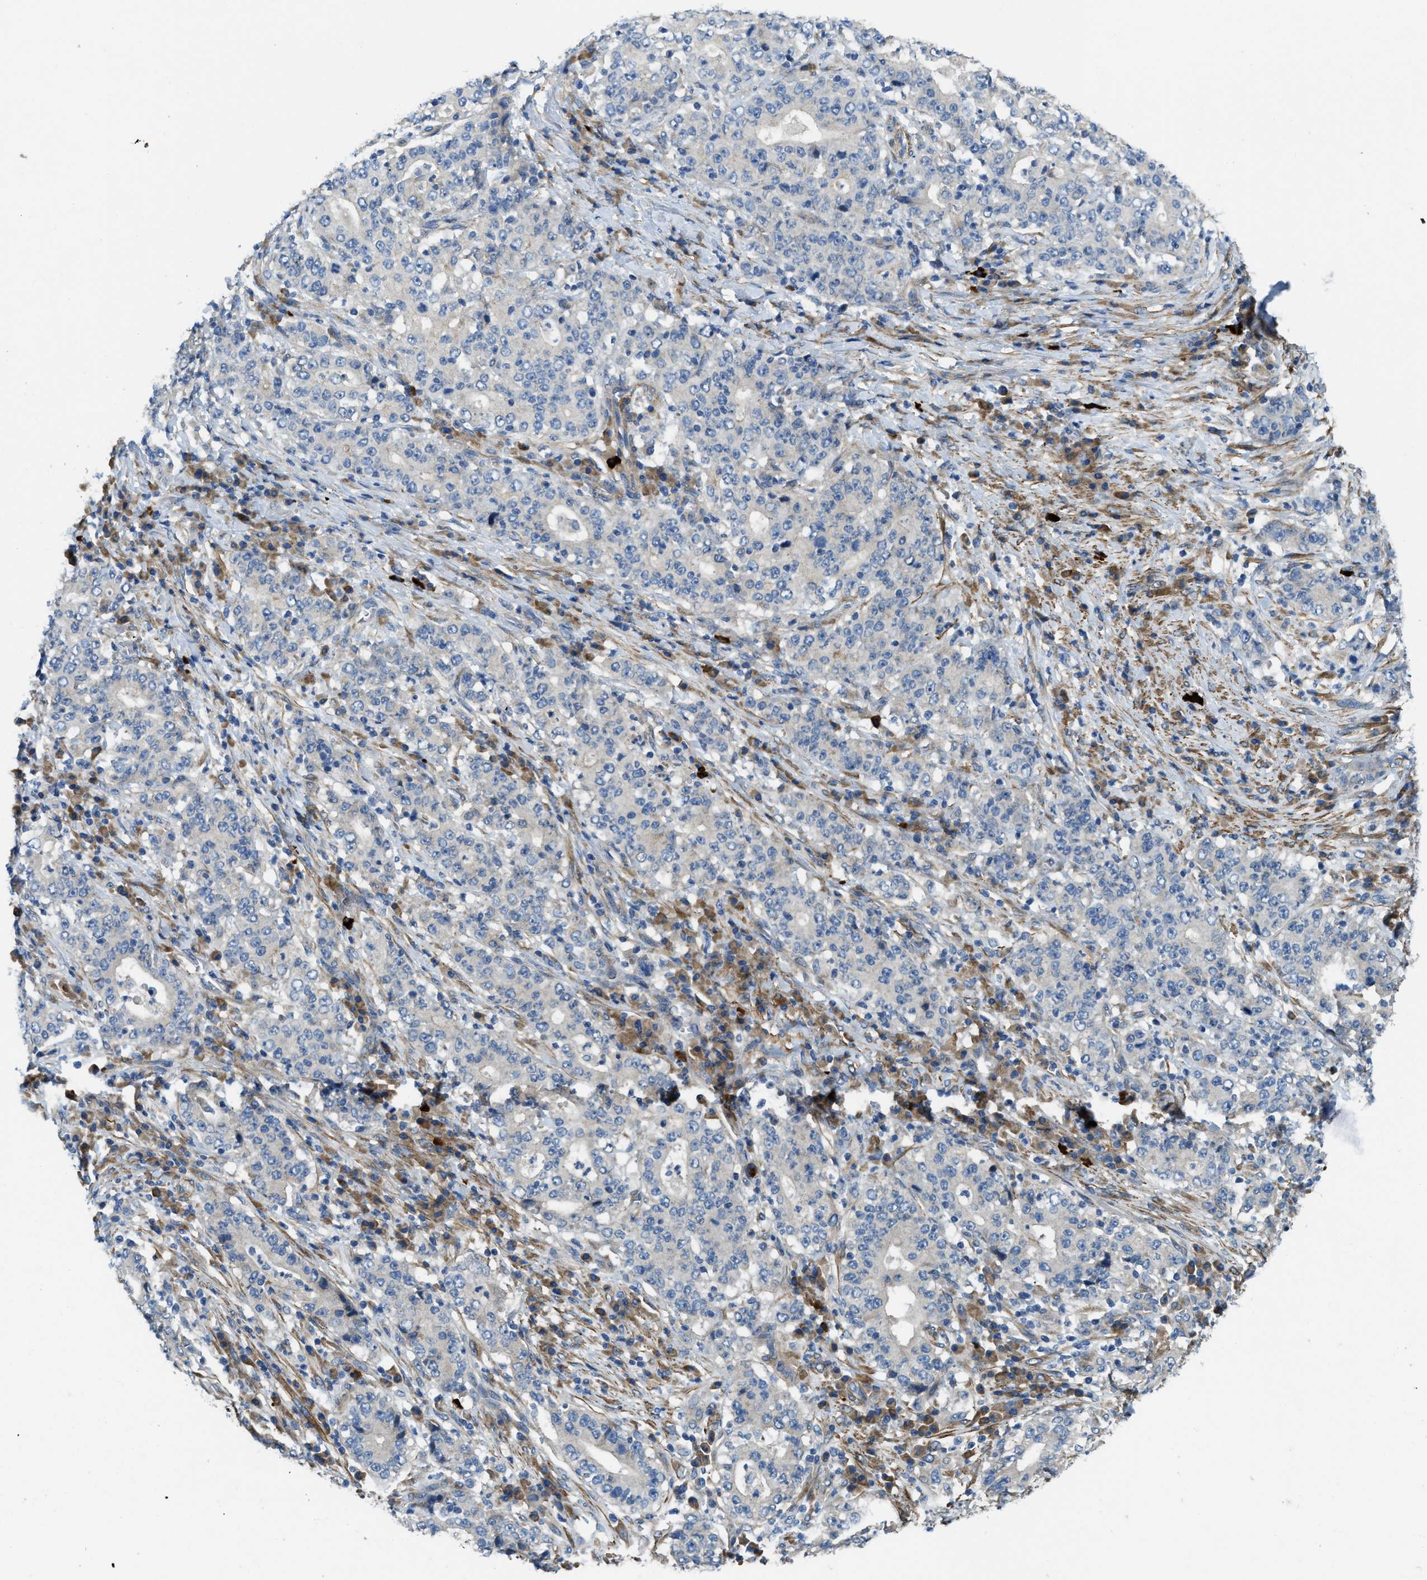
{"staining": {"intensity": "negative", "quantity": "none", "location": "none"}, "tissue": "stomach cancer", "cell_type": "Tumor cells", "image_type": "cancer", "snomed": [{"axis": "morphology", "description": "Normal tissue, NOS"}, {"axis": "morphology", "description": "Adenocarcinoma, NOS"}, {"axis": "topography", "description": "Stomach, upper"}, {"axis": "topography", "description": "Stomach"}], "caption": "There is no significant expression in tumor cells of adenocarcinoma (stomach).", "gene": "BMPR1A", "patient": {"sex": "male", "age": 59}}